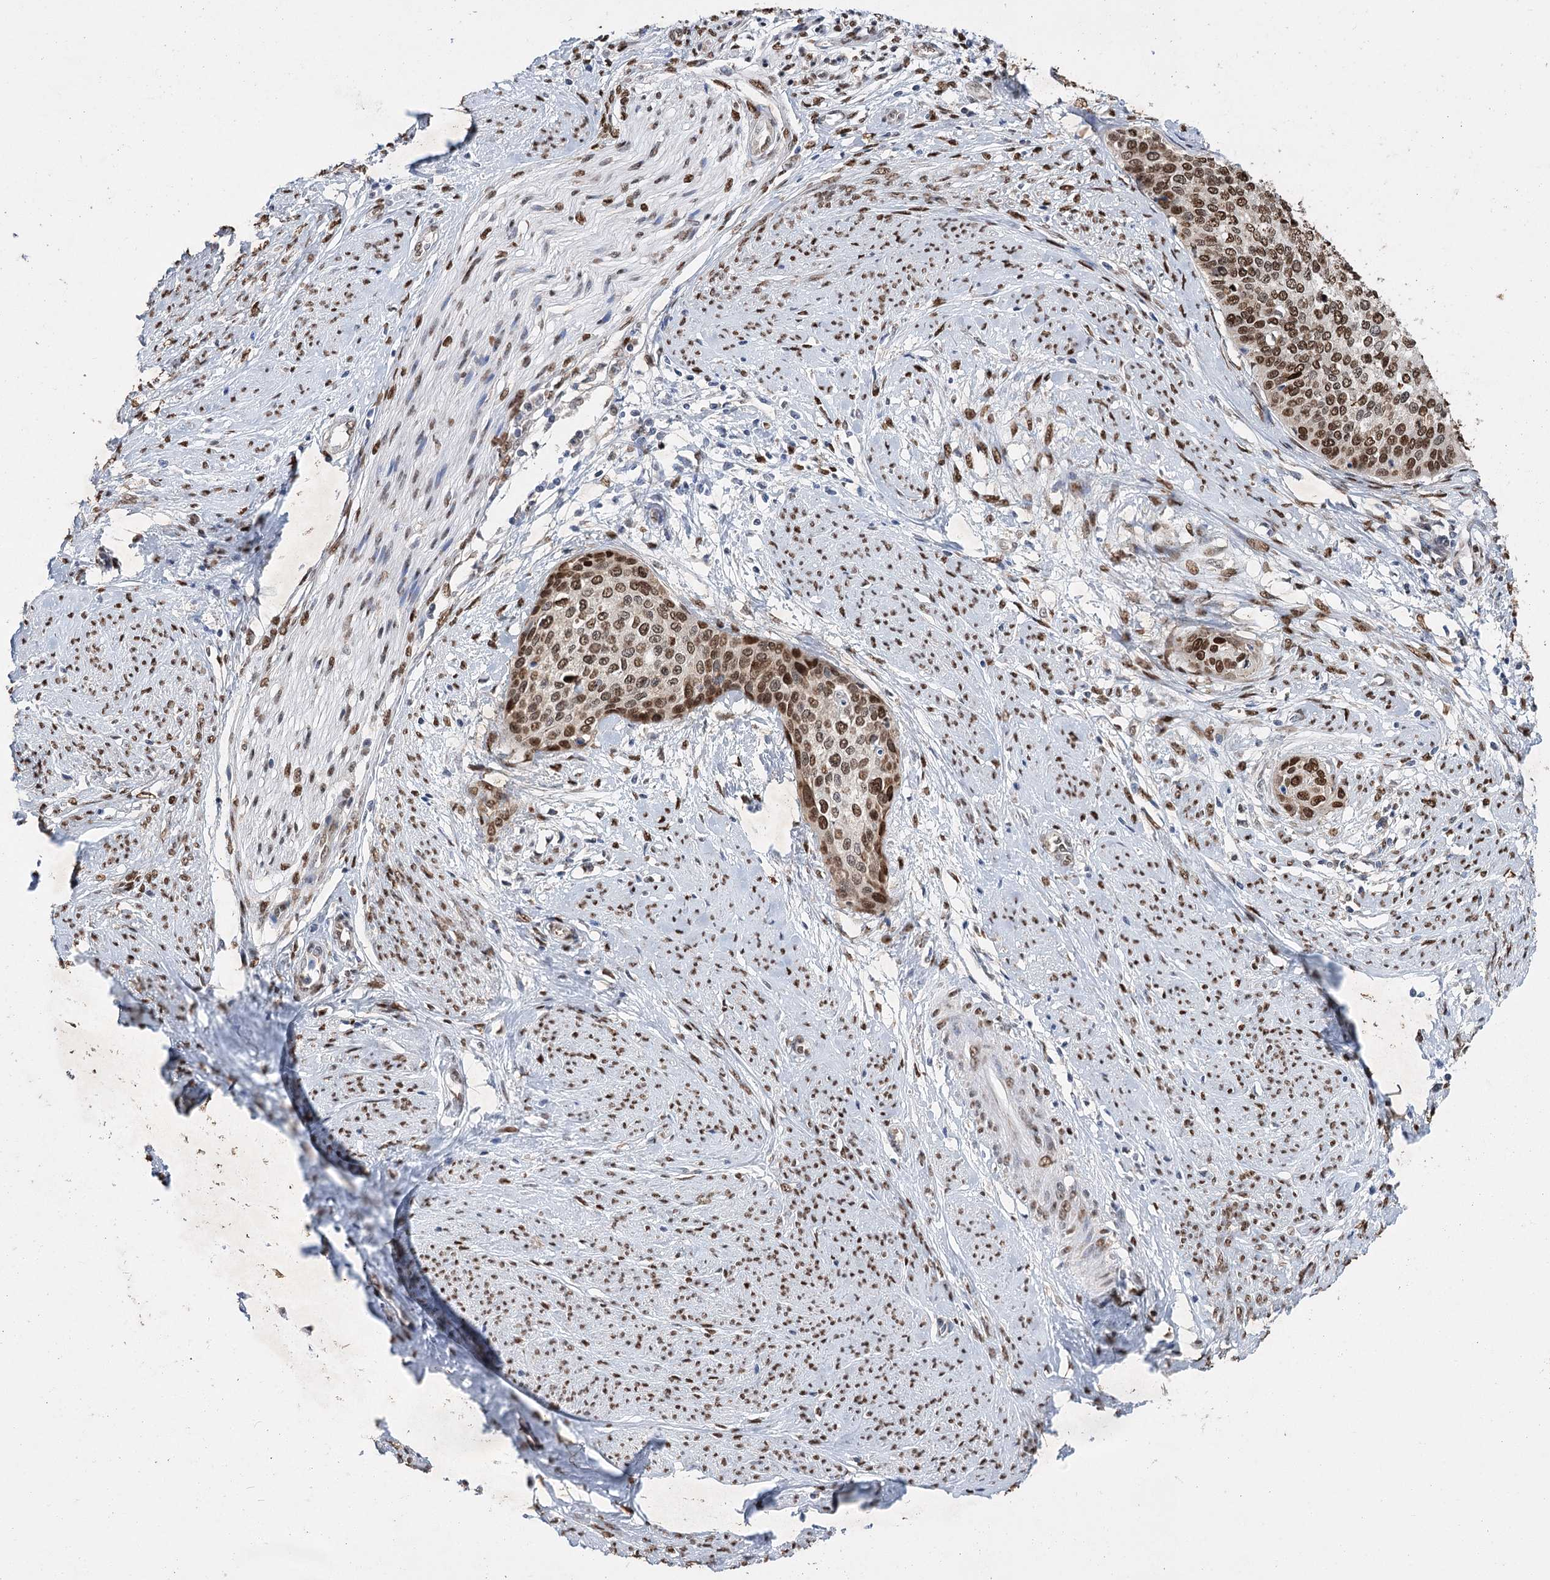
{"staining": {"intensity": "moderate", "quantity": ">75%", "location": "nuclear"}, "tissue": "cervical cancer", "cell_type": "Tumor cells", "image_type": "cancer", "snomed": [{"axis": "morphology", "description": "Squamous cell carcinoma, NOS"}, {"axis": "topography", "description": "Cervix"}], "caption": "Human cervical squamous cell carcinoma stained with a protein marker demonstrates moderate staining in tumor cells.", "gene": "NFU1", "patient": {"sex": "female", "age": 37}}